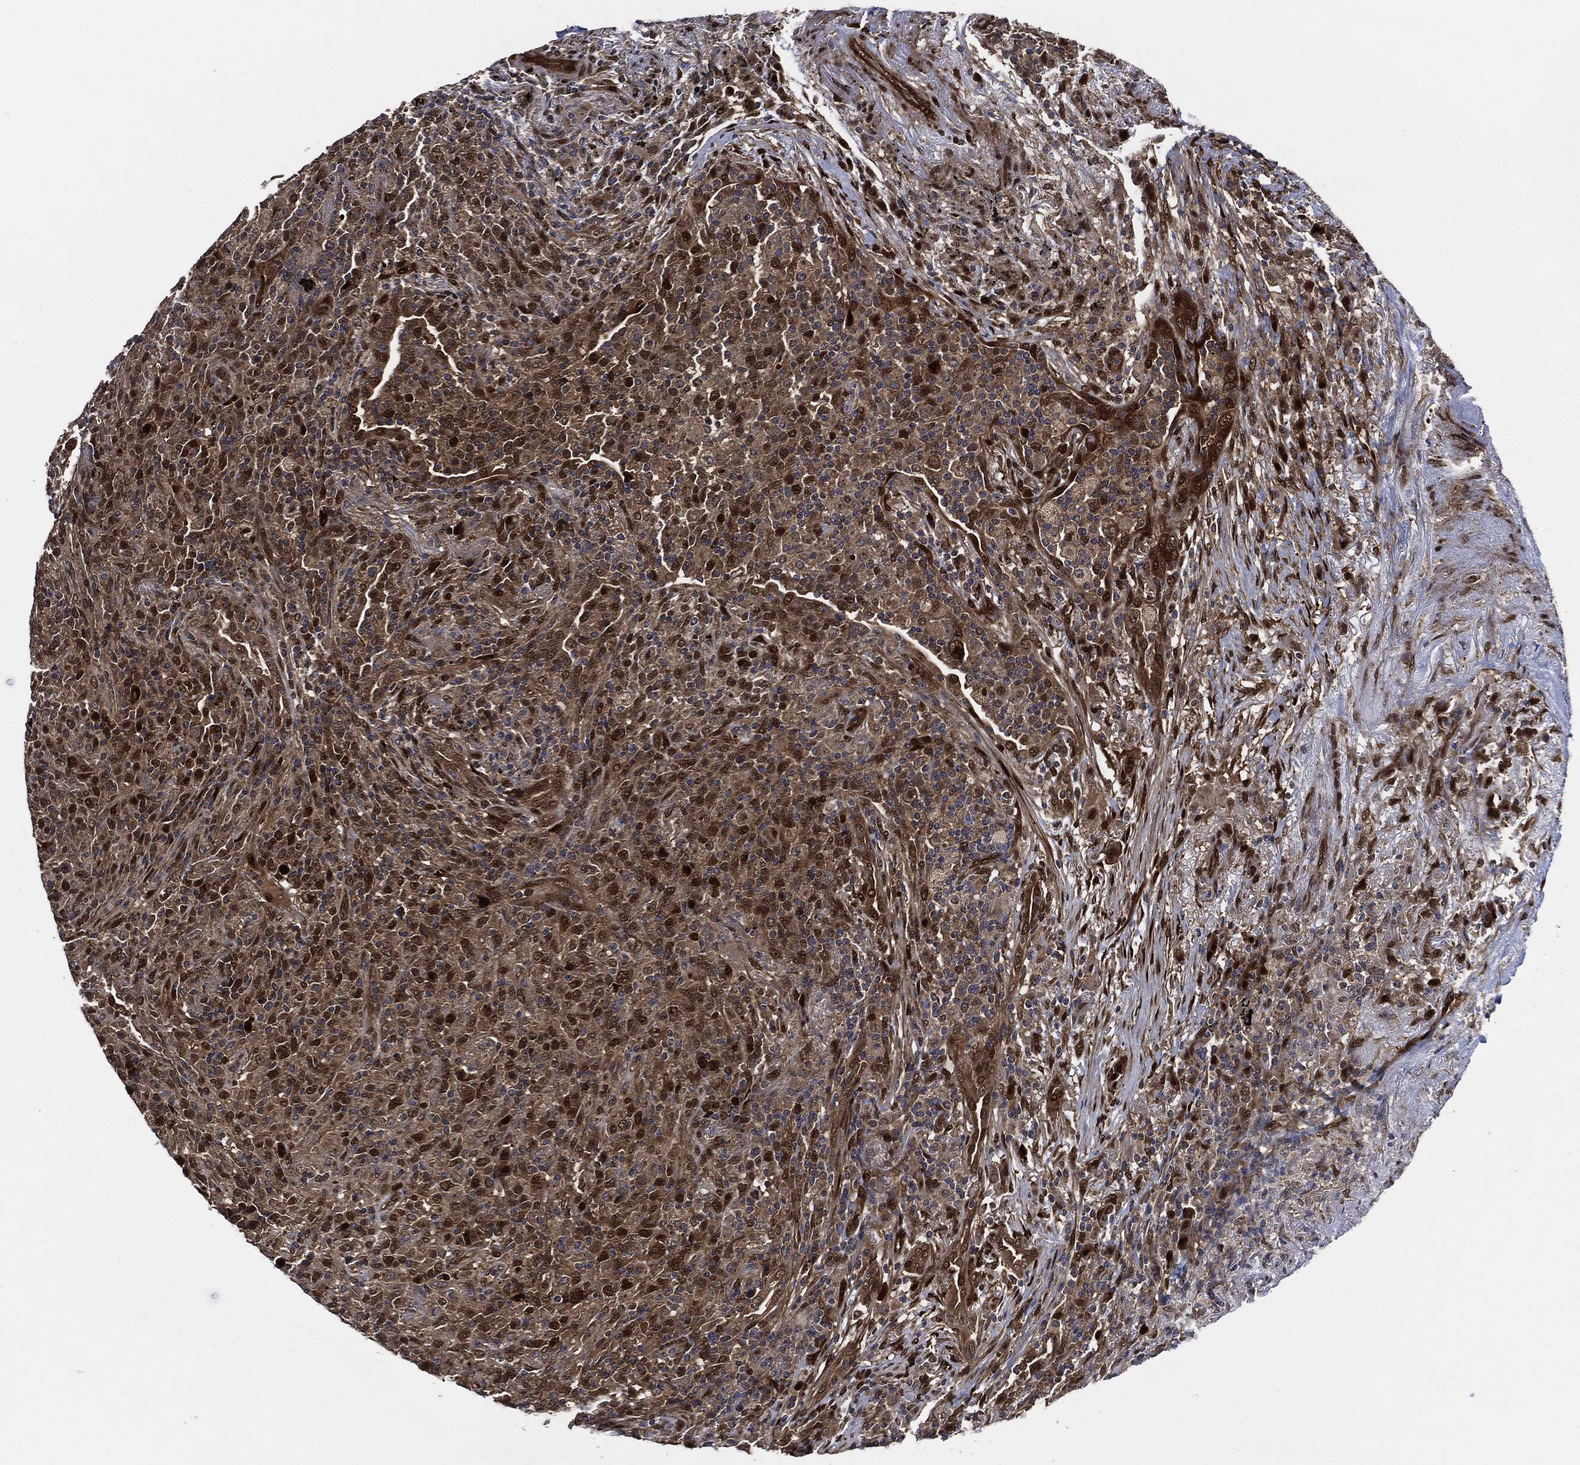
{"staining": {"intensity": "strong", "quantity": "<25%", "location": "cytoplasmic/membranous,nuclear"}, "tissue": "lymphoma", "cell_type": "Tumor cells", "image_type": "cancer", "snomed": [{"axis": "morphology", "description": "Malignant lymphoma, non-Hodgkin's type, High grade"}, {"axis": "topography", "description": "Lung"}], "caption": "This image exhibits IHC staining of malignant lymphoma, non-Hodgkin's type (high-grade), with medium strong cytoplasmic/membranous and nuclear staining in about <25% of tumor cells.", "gene": "DCTN1", "patient": {"sex": "male", "age": 79}}